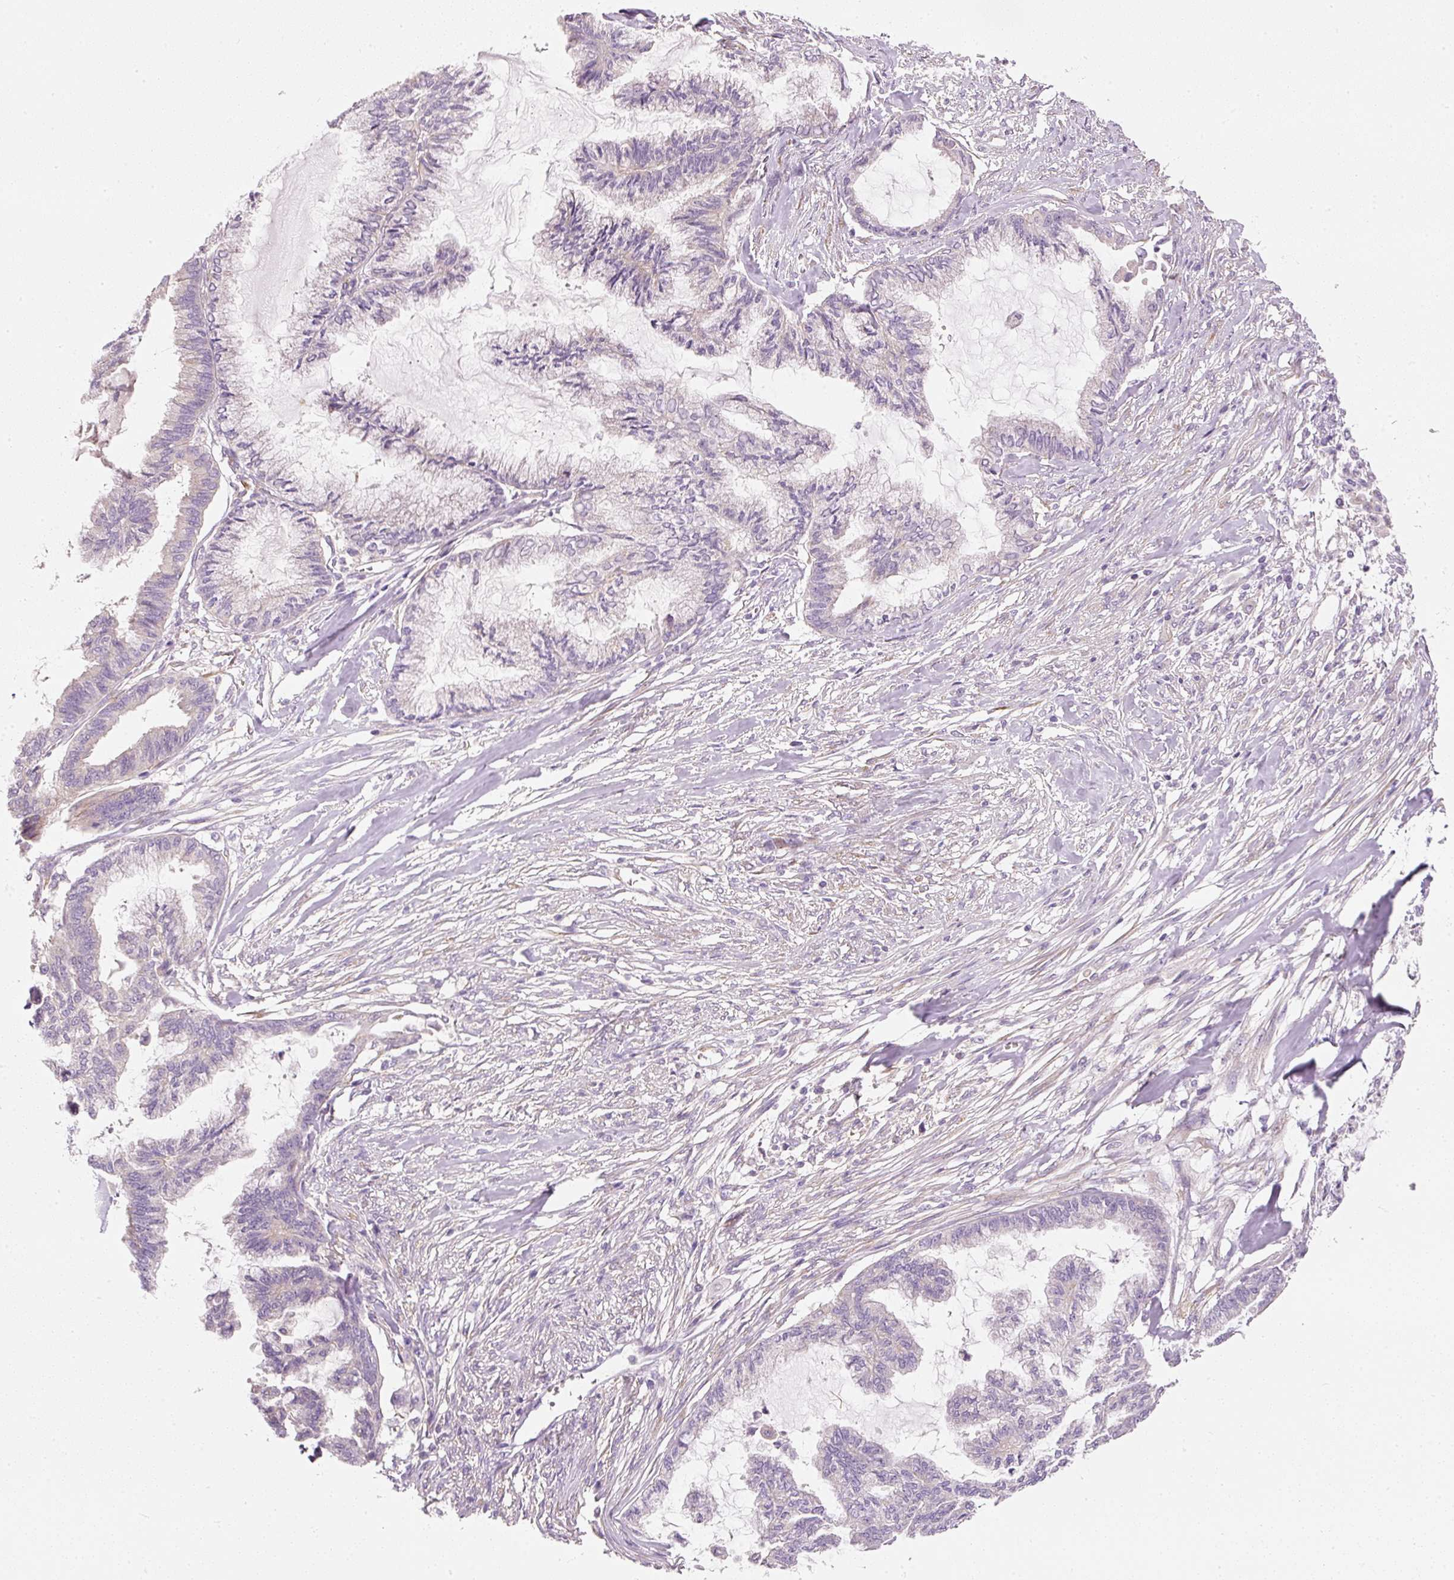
{"staining": {"intensity": "negative", "quantity": "none", "location": "none"}, "tissue": "endometrial cancer", "cell_type": "Tumor cells", "image_type": "cancer", "snomed": [{"axis": "morphology", "description": "Adenocarcinoma, NOS"}, {"axis": "topography", "description": "Endometrium"}], "caption": "DAB immunohistochemical staining of endometrial cancer (adenocarcinoma) exhibits no significant expression in tumor cells.", "gene": "RNF167", "patient": {"sex": "female", "age": 86}}